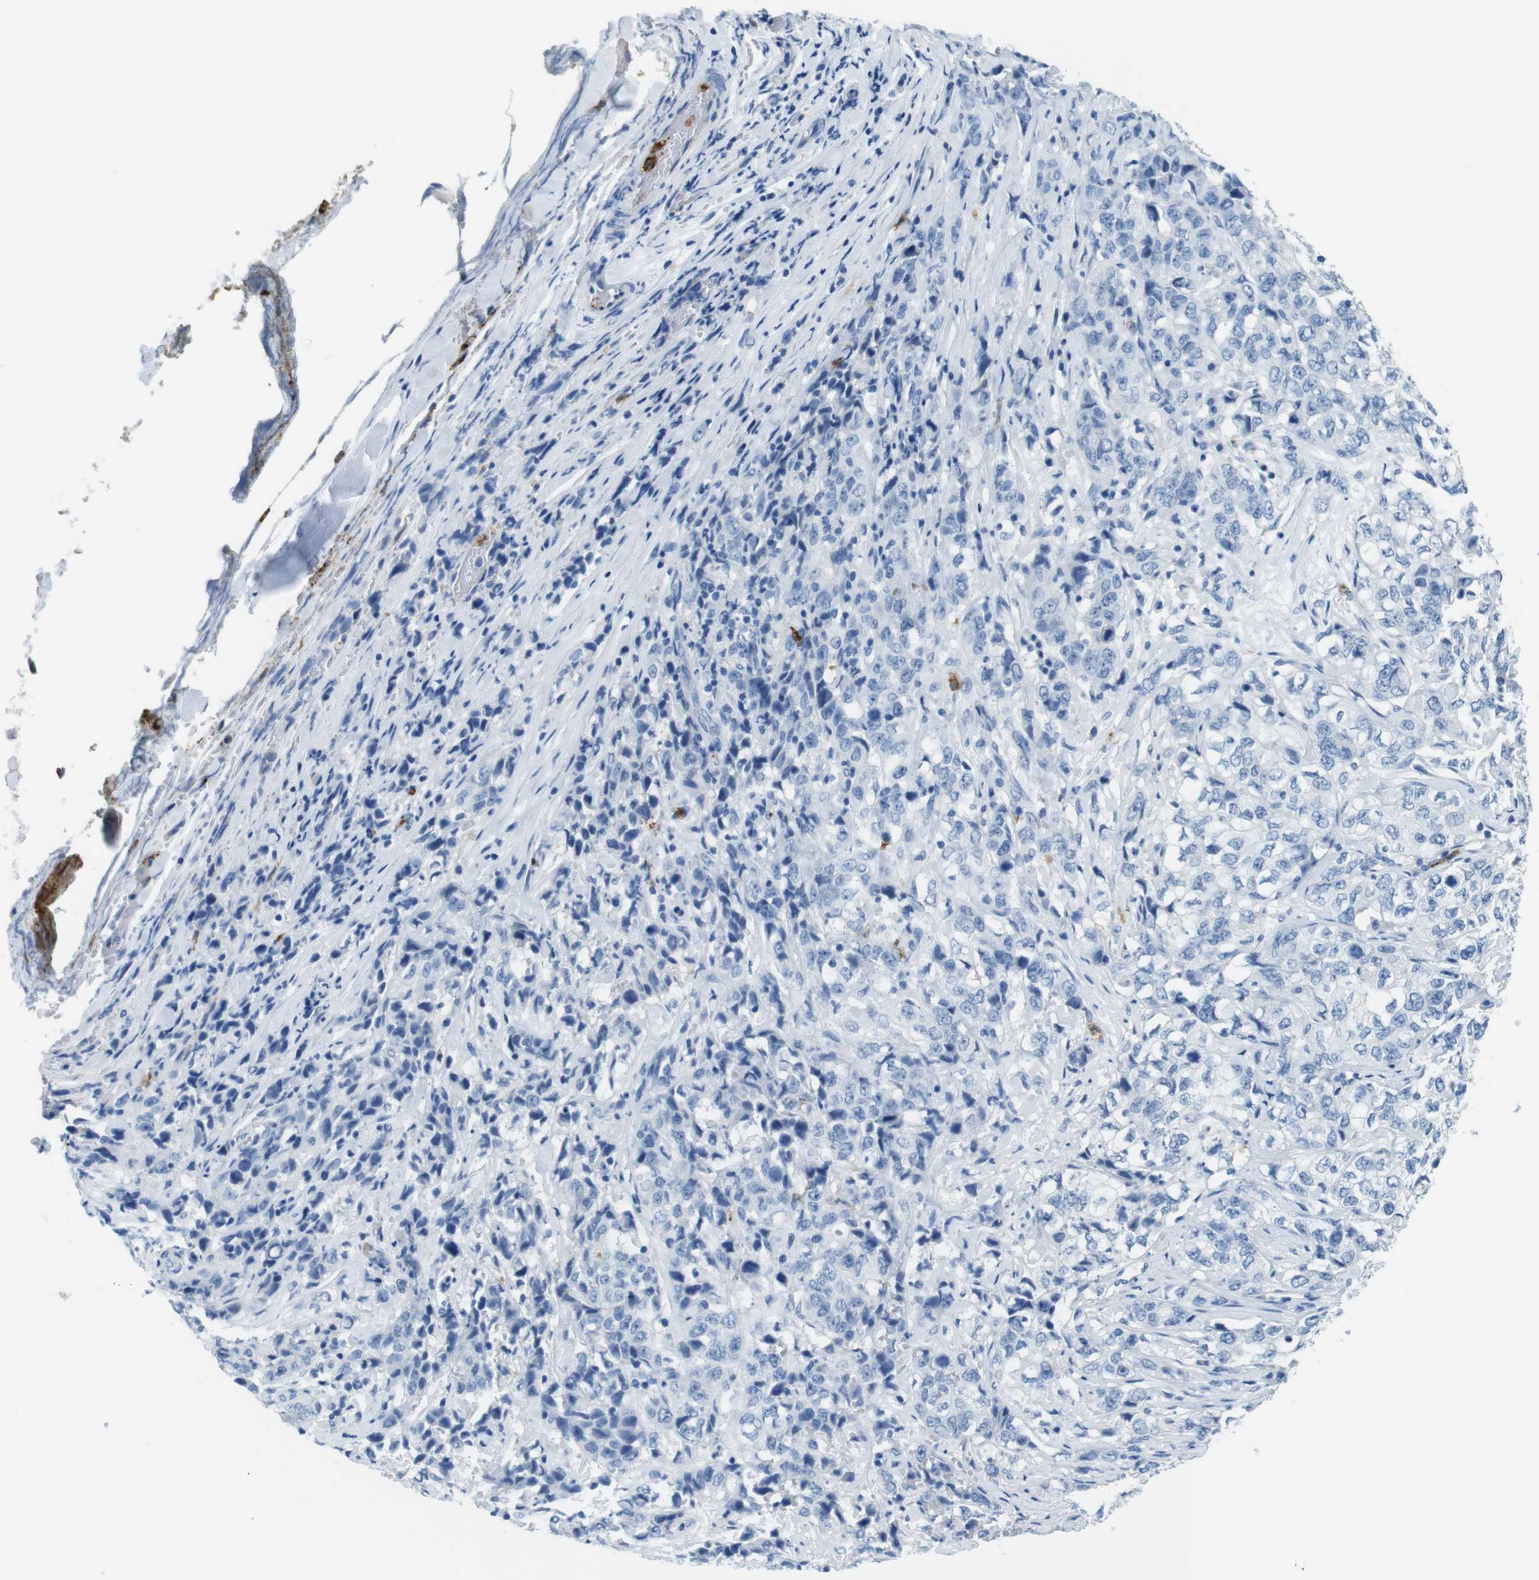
{"staining": {"intensity": "negative", "quantity": "none", "location": "none"}, "tissue": "stomach cancer", "cell_type": "Tumor cells", "image_type": "cancer", "snomed": [{"axis": "morphology", "description": "Adenocarcinoma, NOS"}, {"axis": "topography", "description": "Stomach"}], "caption": "Adenocarcinoma (stomach) was stained to show a protein in brown. There is no significant expression in tumor cells. The staining was performed using DAB to visualize the protein expression in brown, while the nuclei were stained in blue with hematoxylin (Magnification: 20x).", "gene": "MCEMP1", "patient": {"sex": "male", "age": 48}}